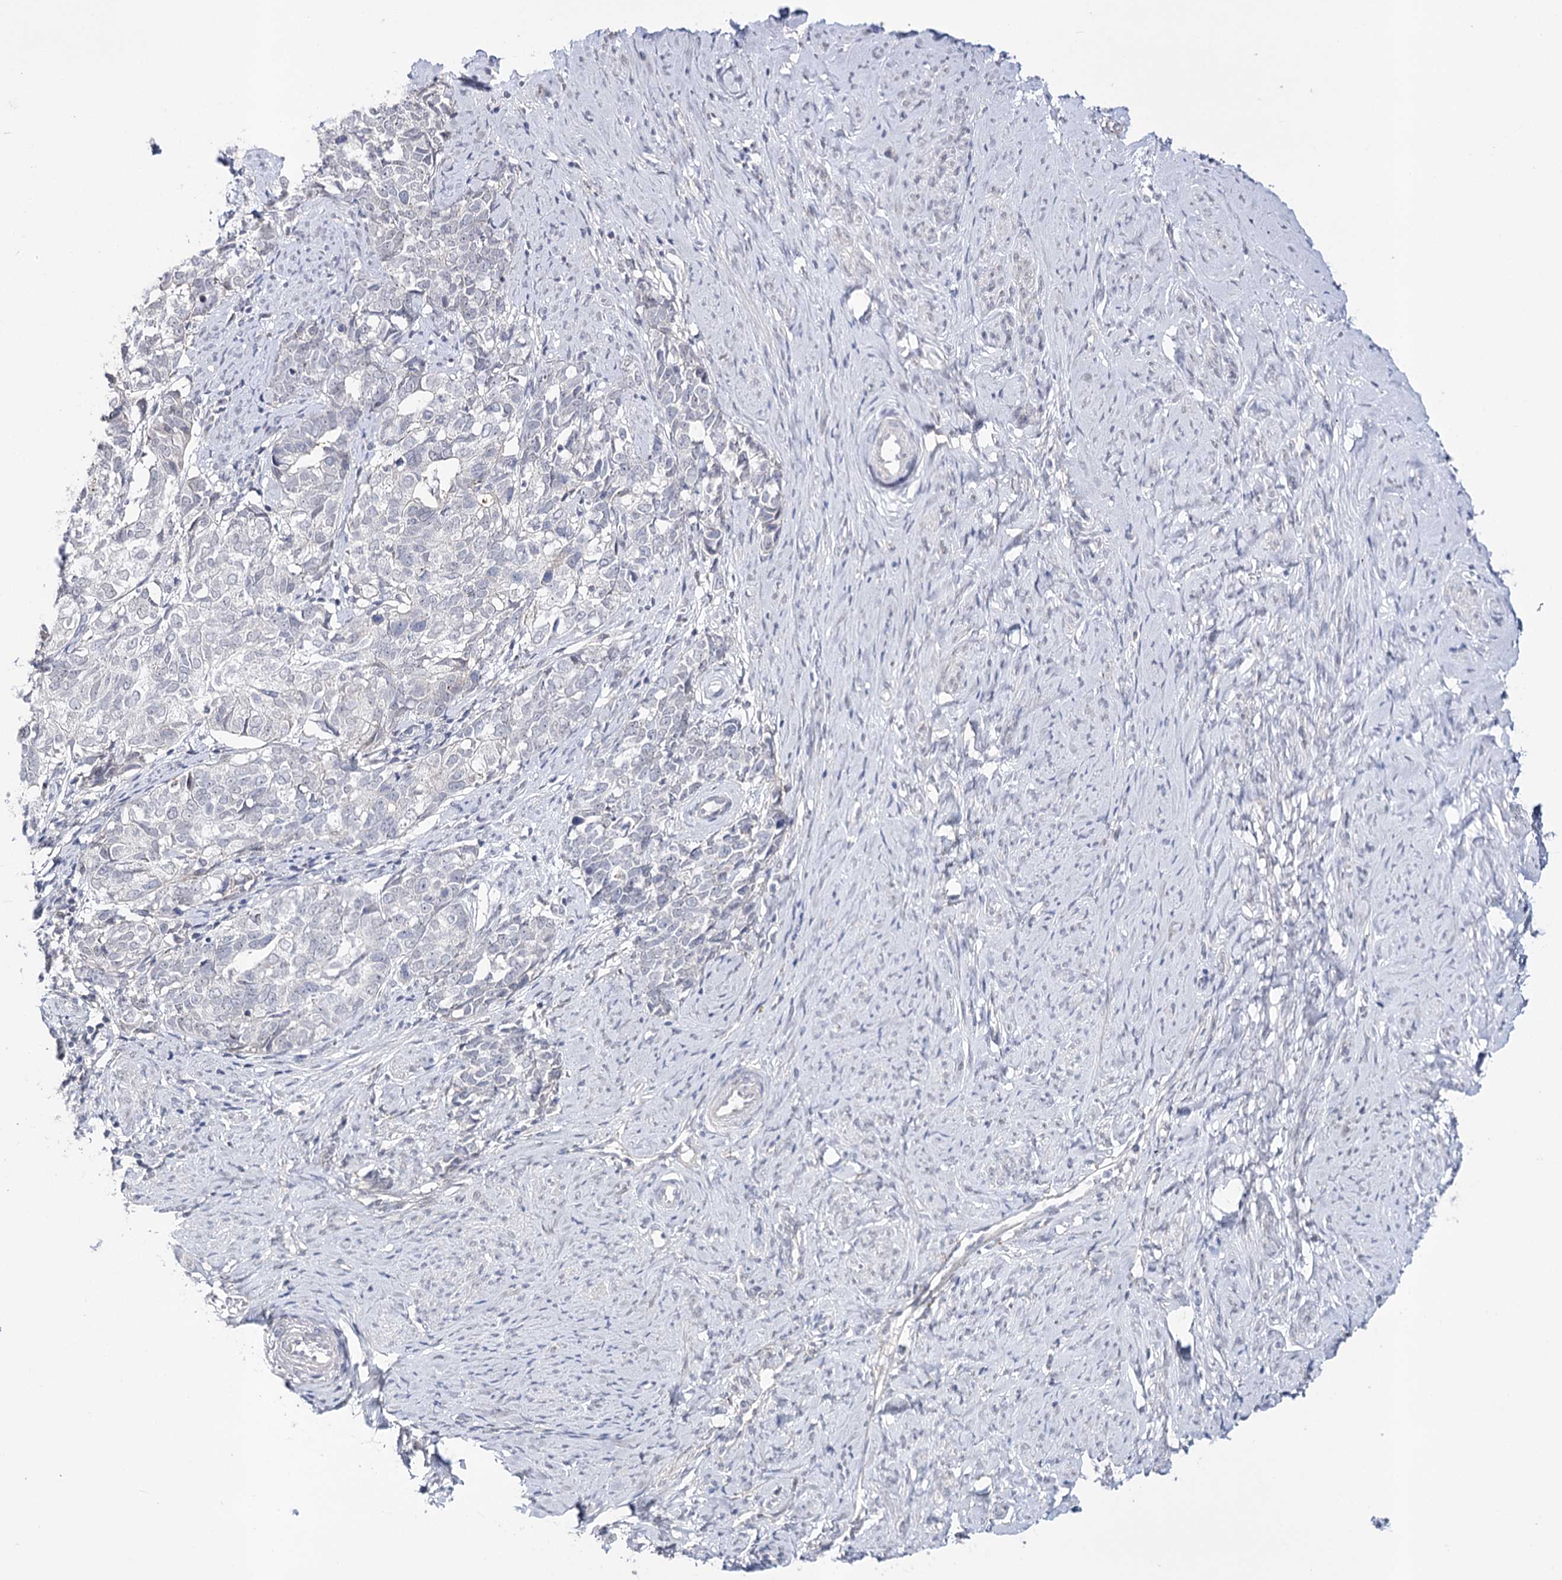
{"staining": {"intensity": "negative", "quantity": "none", "location": "none"}, "tissue": "cervical cancer", "cell_type": "Tumor cells", "image_type": "cancer", "snomed": [{"axis": "morphology", "description": "Squamous cell carcinoma, NOS"}, {"axis": "topography", "description": "Cervix"}], "caption": "Histopathology image shows no protein staining in tumor cells of cervical cancer tissue.", "gene": "ATP10B", "patient": {"sex": "female", "age": 63}}